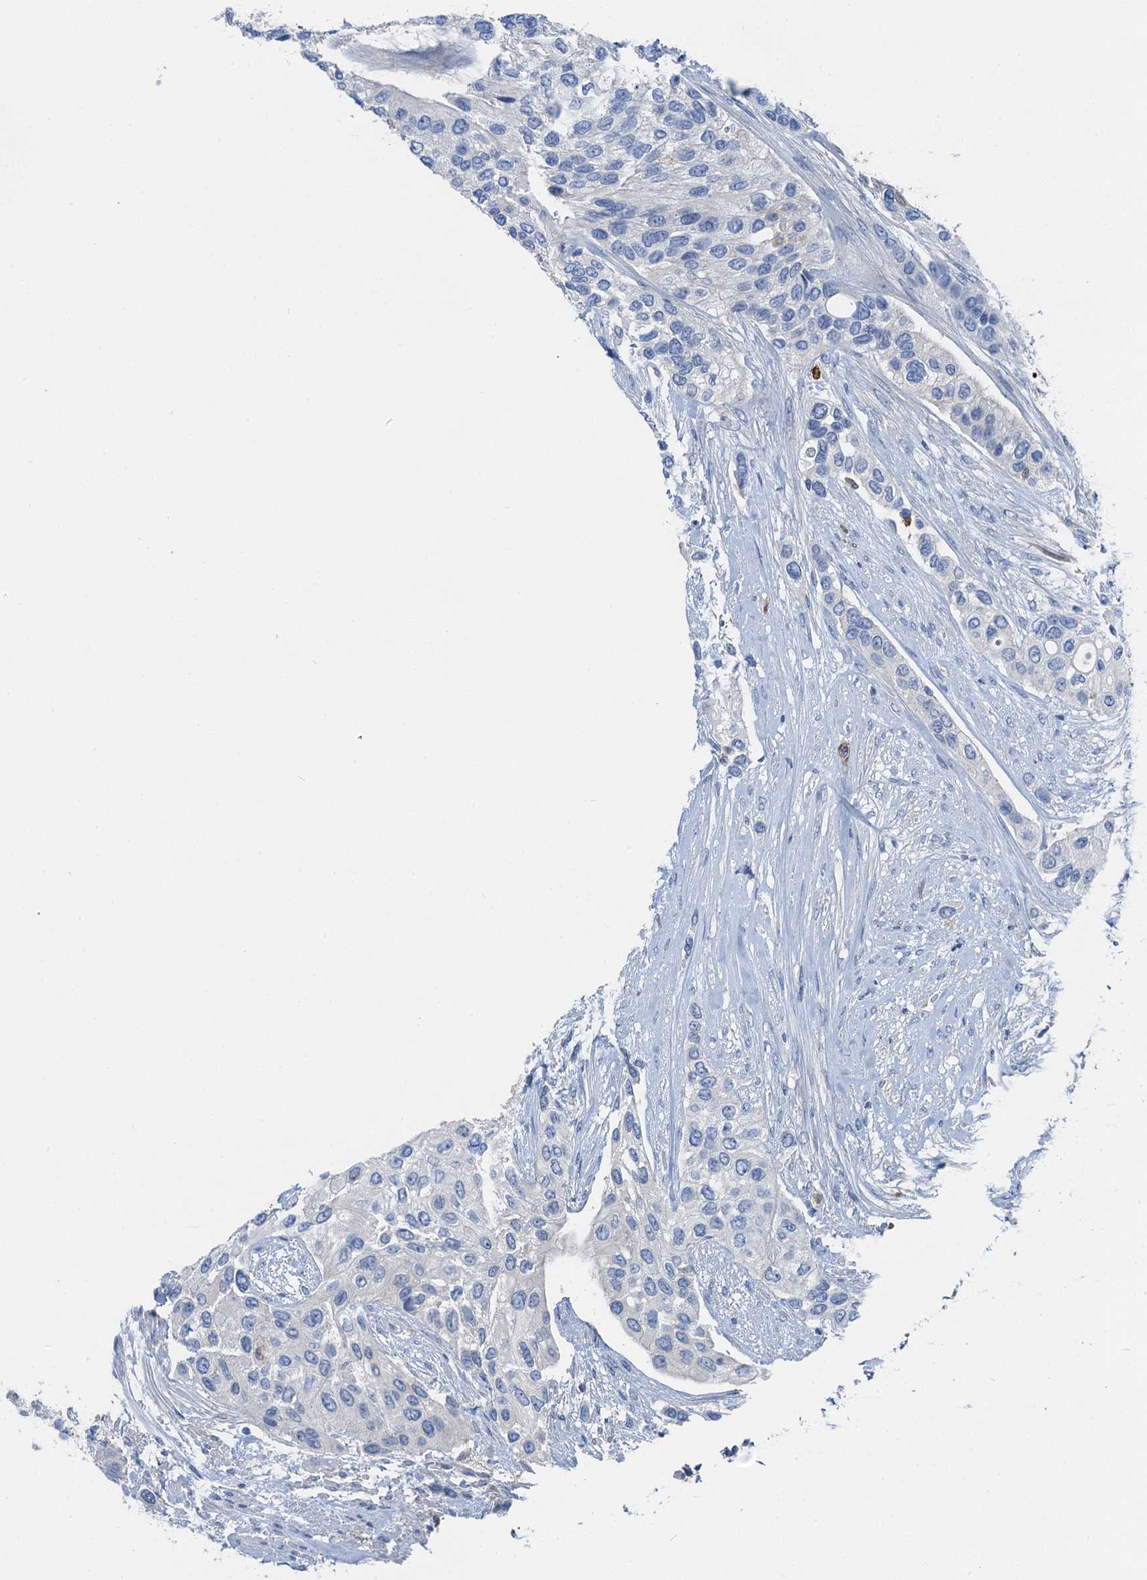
{"staining": {"intensity": "negative", "quantity": "none", "location": "none"}, "tissue": "urothelial cancer", "cell_type": "Tumor cells", "image_type": "cancer", "snomed": [{"axis": "morphology", "description": "Normal tissue, NOS"}, {"axis": "morphology", "description": "Urothelial carcinoma, High grade"}, {"axis": "topography", "description": "Vascular tissue"}, {"axis": "topography", "description": "Urinary bladder"}], "caption": "This is an immunohistochemistry photomicrograph of human urothelial cancer. There is no staining in tumor cells.", "gene": "OTOA", "patient": {"sex": "female", "age": 56}}